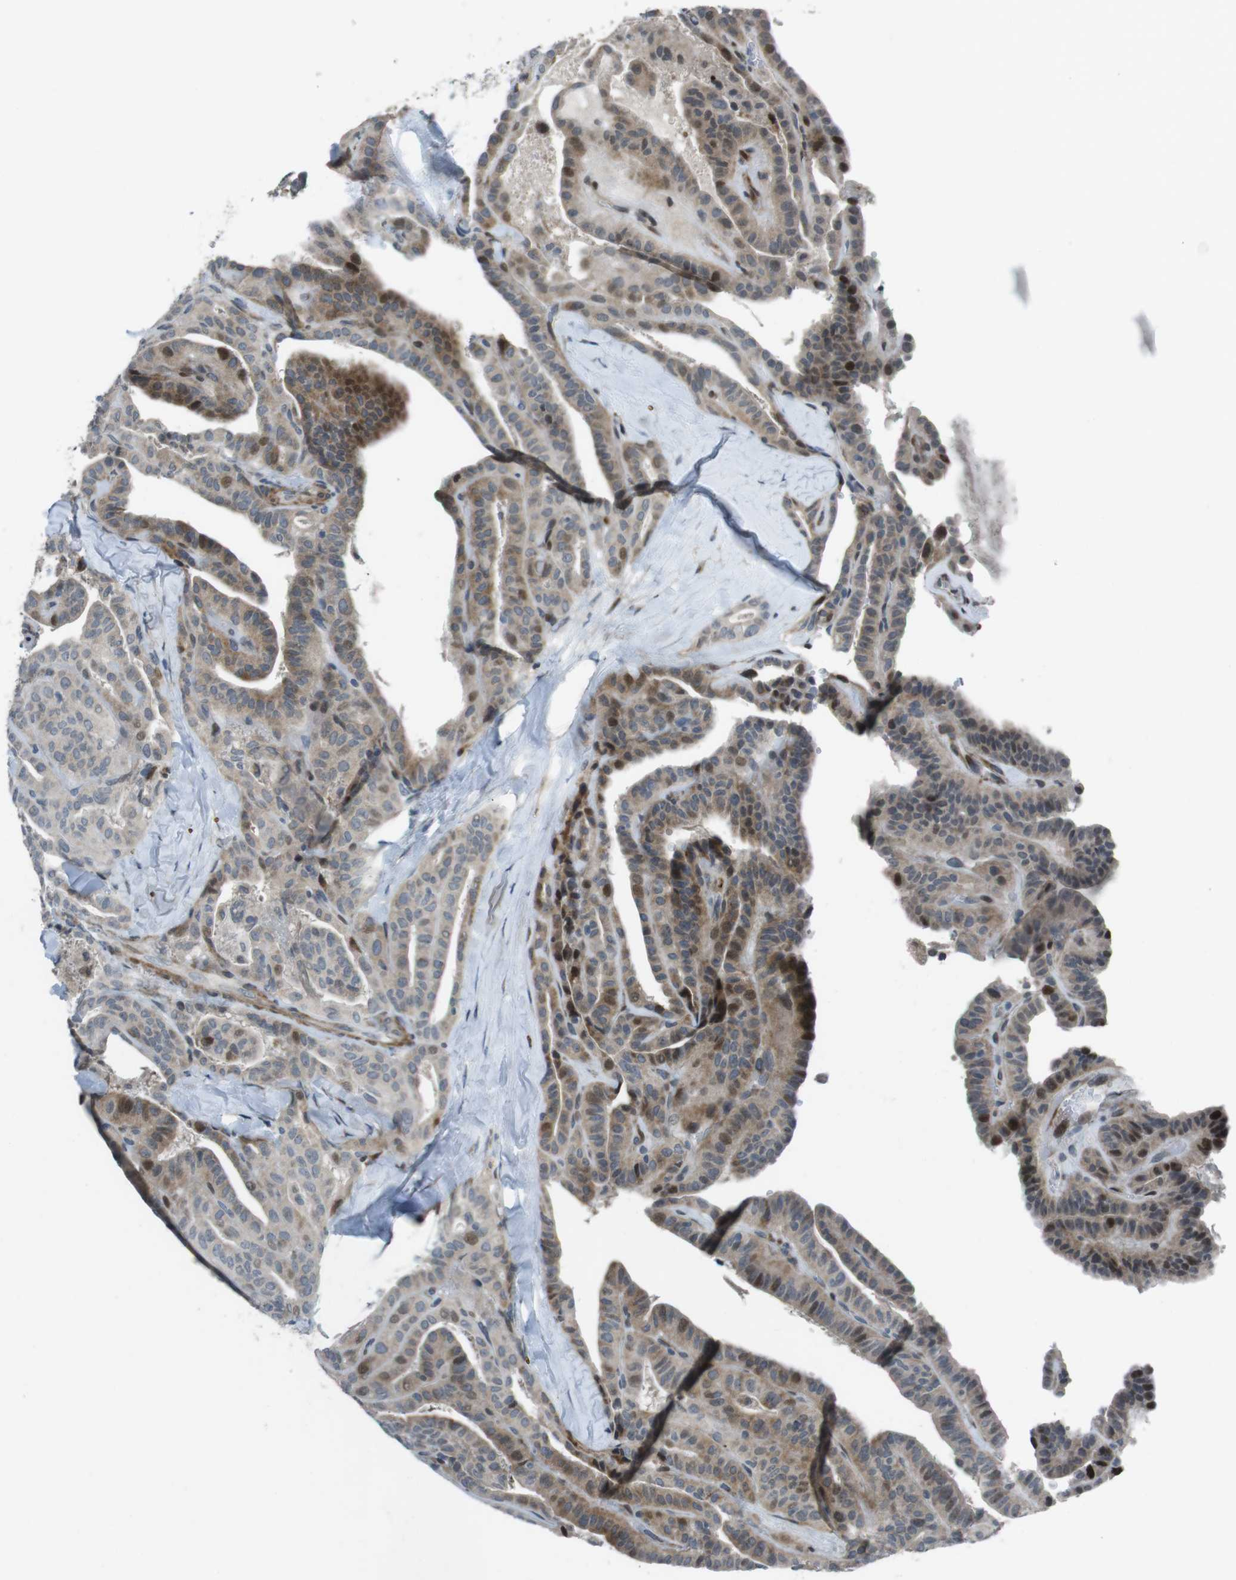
{"staining": {"intensity": "moderate", "quantity": "25%-75%", "location": "cytoplasmic/membranous,nuclear"}, "tissue": "thyroid cancer", "cell_type": "Tumor cells", "image_type": "cancer", "snomed": [{"axis": "morphology", "description": "Papillary adenocarcinoma, NOS"}, {"axis": "topography", "description": "Thyroid gland"}], "caption": "About 25%-75% of tumor cells in human thyroid cancer (papillary adenocarcinoma) exhibit moderate cytoplasmic/membranous and nuclear protein staining as visualized by brown immunohistochemical staining.", "gene": "PBRM1", "patient": {"sex": "male", "age": 77}}